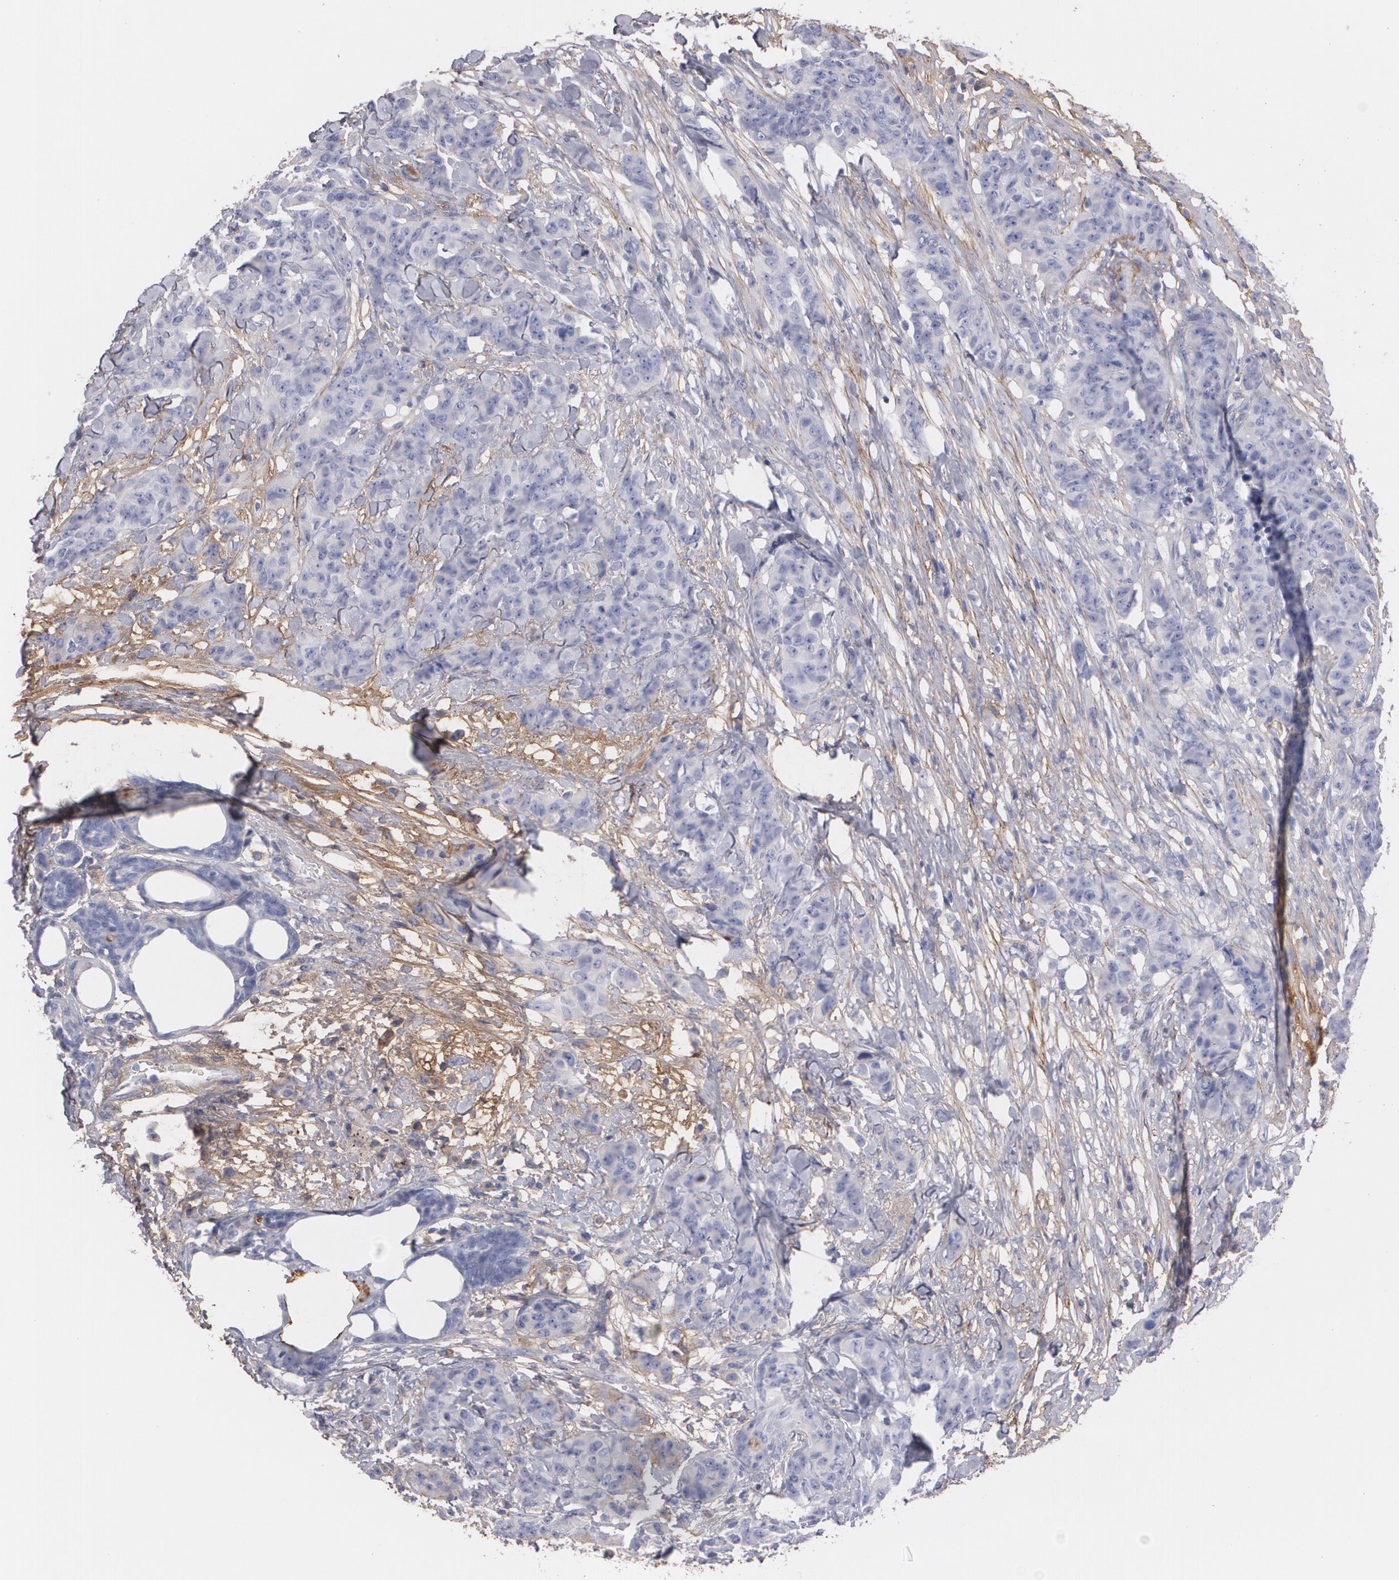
{"staining": {"intensity": "negative", "quantity": "none", "location": "none"}, "tissue": "breast cancer", "cell_type": "Tumor cells", "image_type": "cancer", "snomed": [{"axis": "morphology", "description": "Duct carcinoma"}, {"axis": "topography", "description": "Breast"}], "caption": "This is an IHC histopathology image of human breast cancer (intraductal carcinoma). There is no staining in tumor cells.", "gene": "FBLN1", "patient": {"sex": "female", "age": 40}}